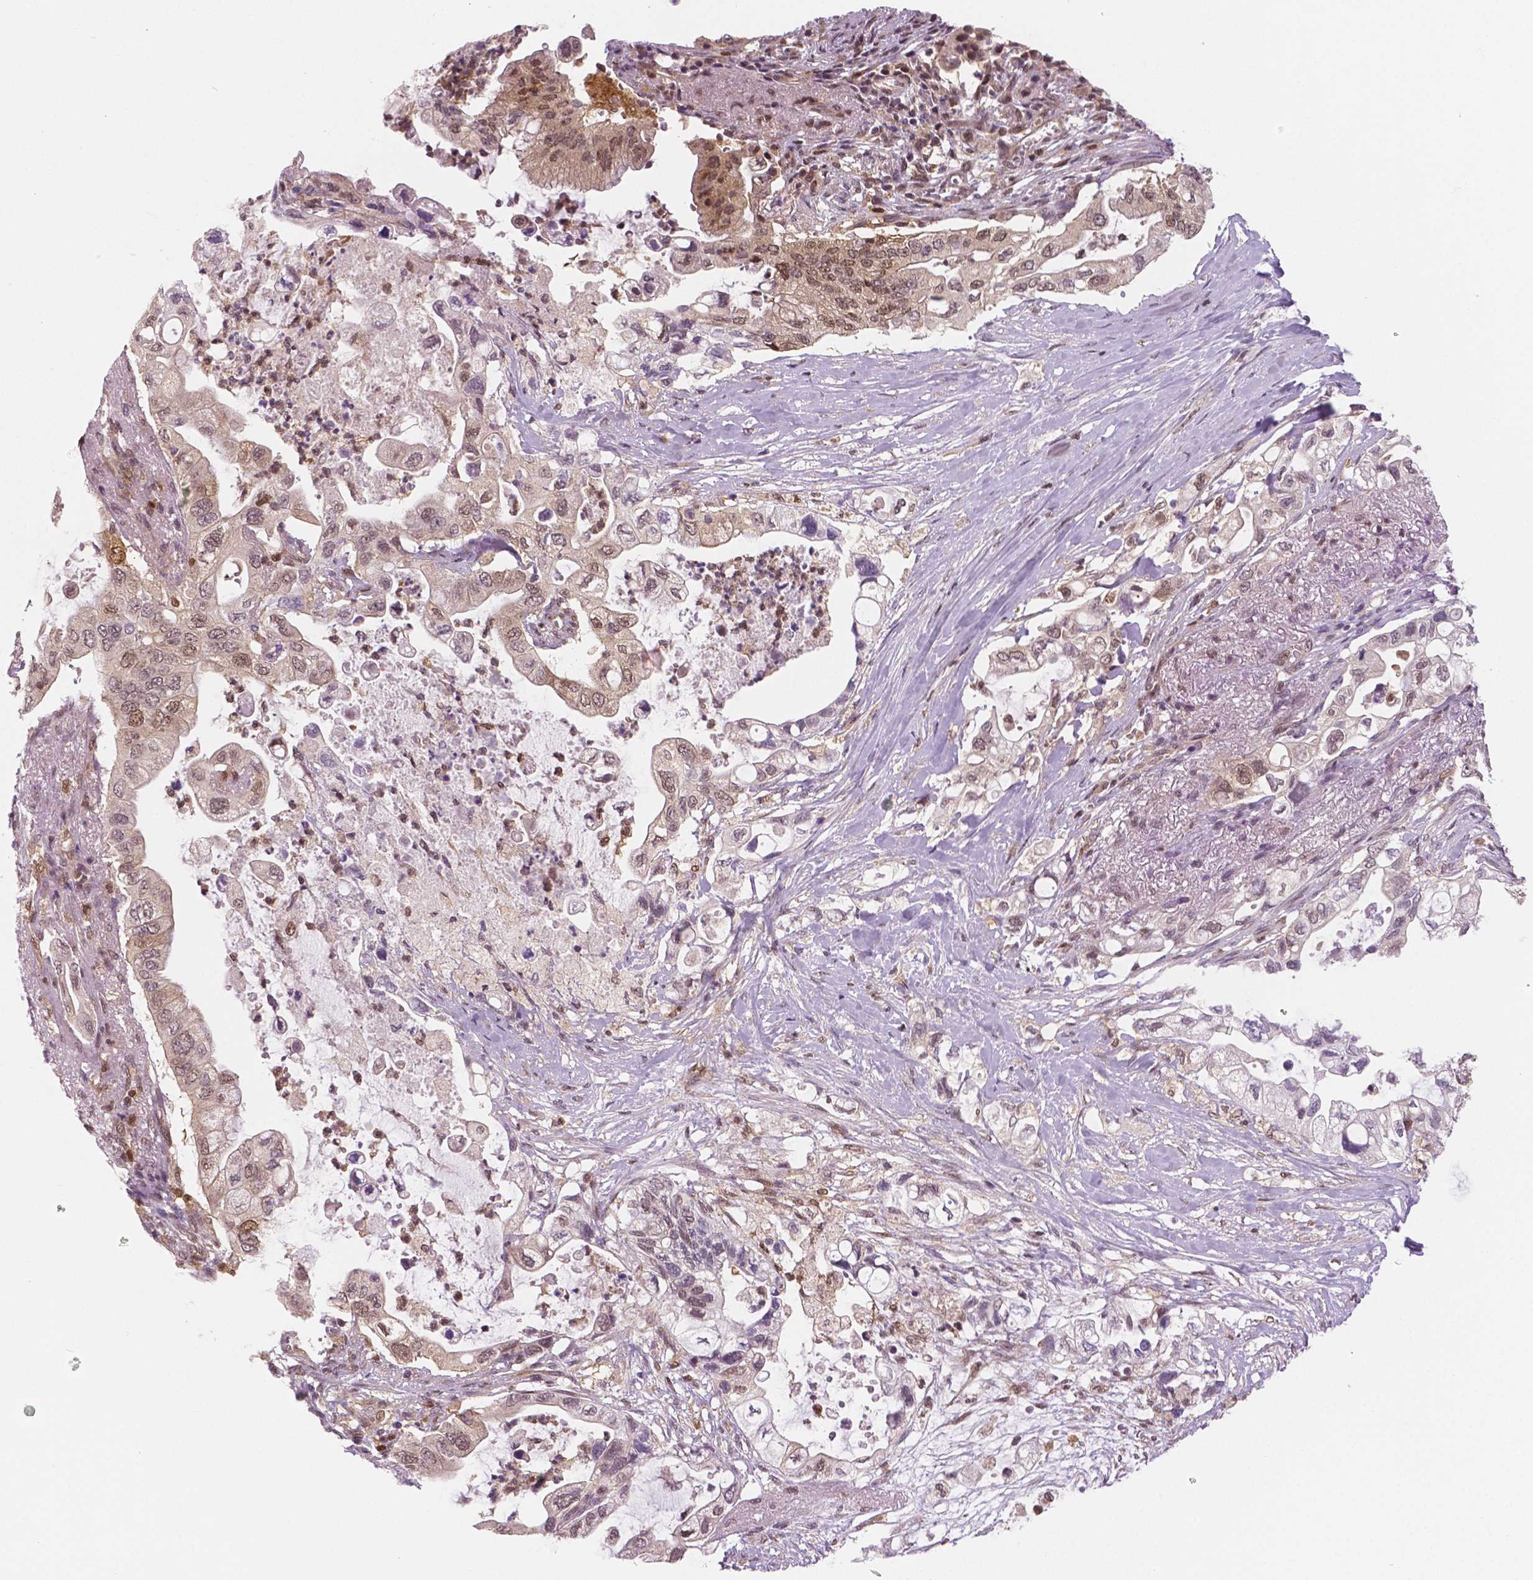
{"staining": {"intensity": "moderate", "quantity": ">75%", "location": "cytoplasmic/membranous,nuclear"}, "tissue": "pancreatic cancer", "cell_type": "Tumor cells", "image_type": "cancer", "snomed": [{"axis": "morphology", "description": "Adenocarcinoma, NOS"}, {"axis": "topography", "description": "Pancreas"}], "caption": "Pancreatic cancer was stained to show a protein in brown. There is medium levels of moderate cytoplasmic/membranous and nuclear positivity in about >75% of tumor cells.", "gene": "STAT3", "patient": {"sex": "female", "age": 72}}